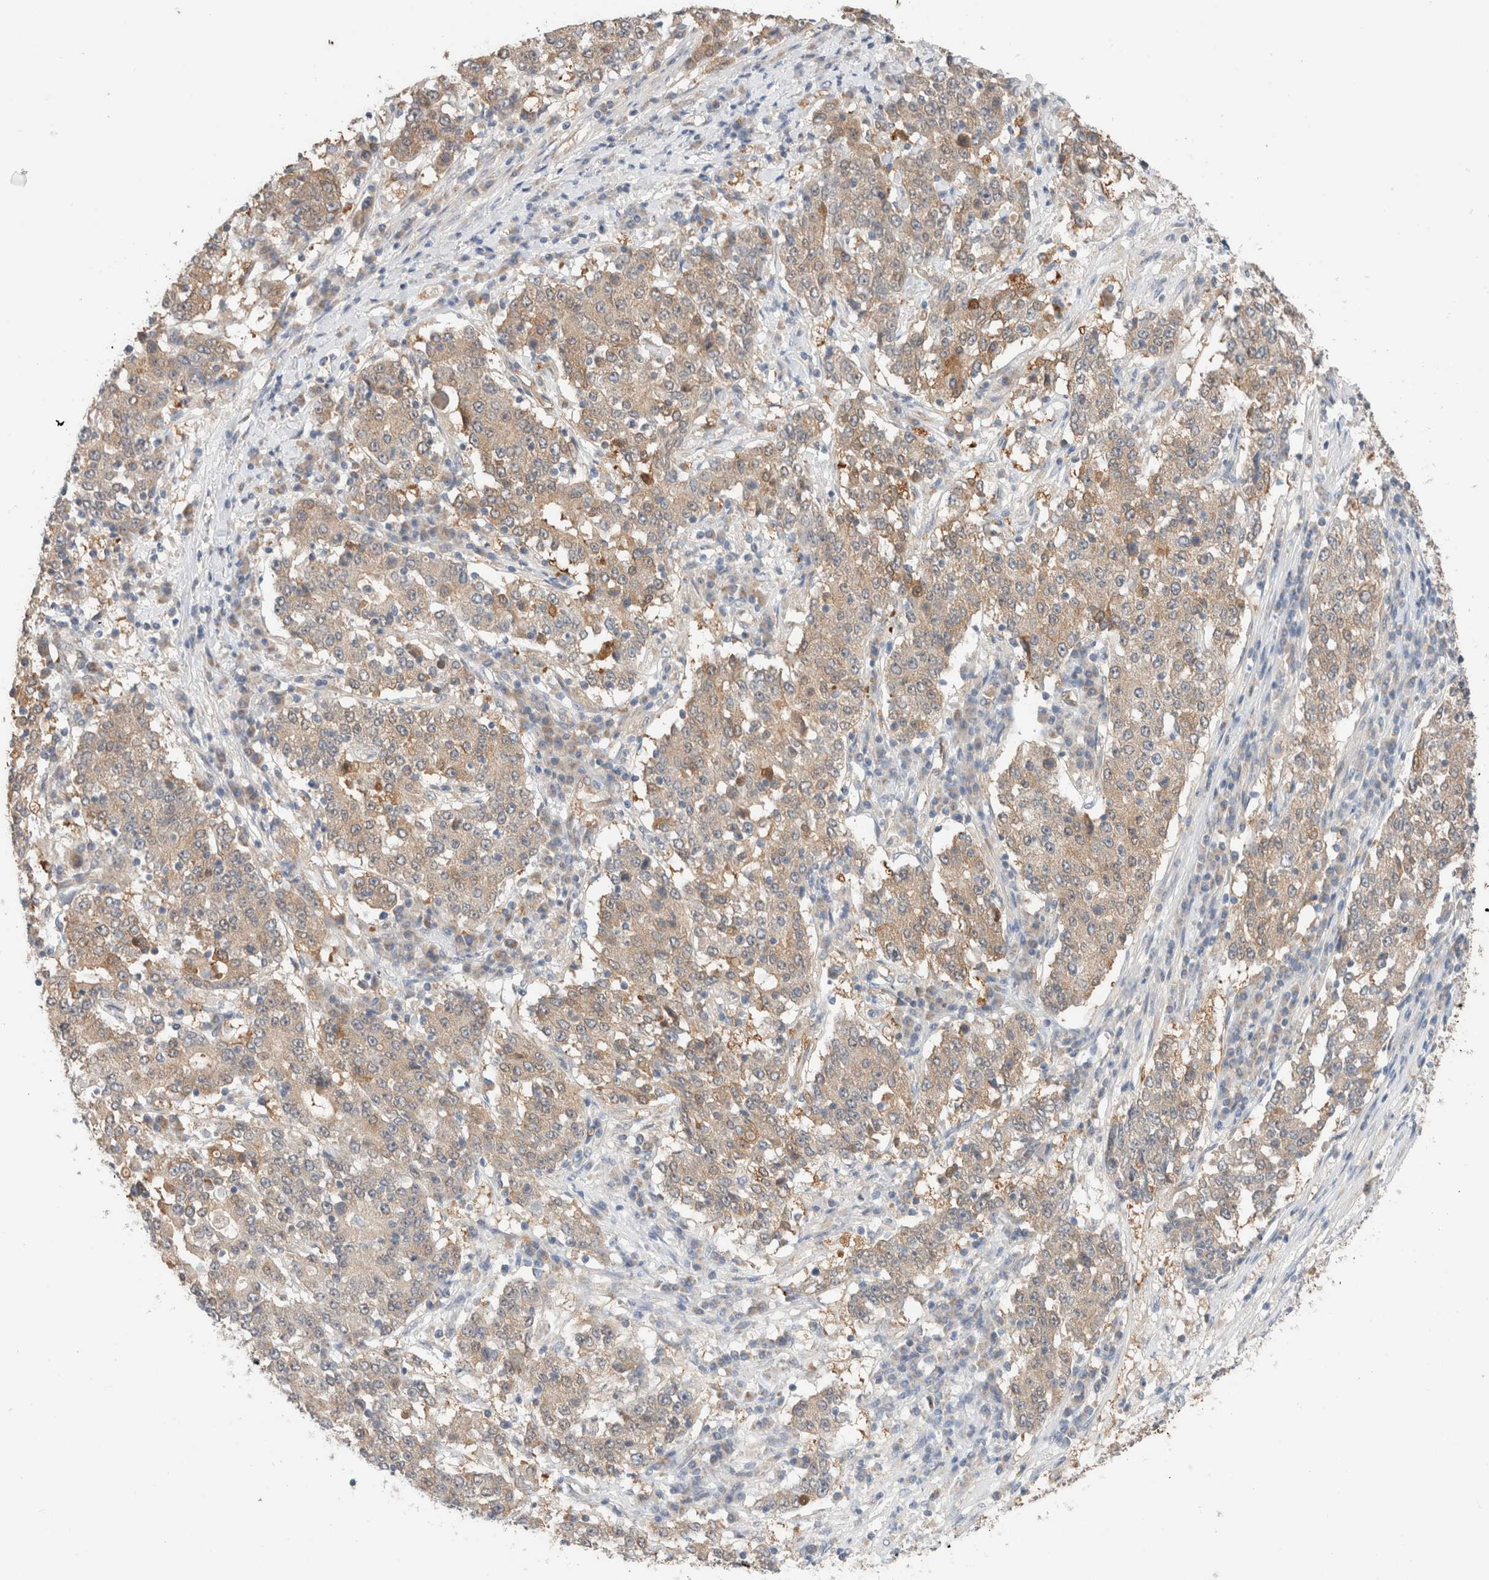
{"staining": {"intensity": "weak", "quantity": ">75%", "location": "cytoplasmic/membranous"}, "tissue": "stomach cancer", "cell_type": "Tumor cells", "image_type": "cancer", "snomed": [{"axis": "morphology", "description": "Adenocarcinoma, NOS"}, {"axis": "topography", "description": "Stomach"}], "caption": "A brown stain highlights weak cytoplasmic/membranous expression of a protein in human stomach cancer tumor cells.", "gene": "CA13", "patient": {"sex": "male", "age": 59}}